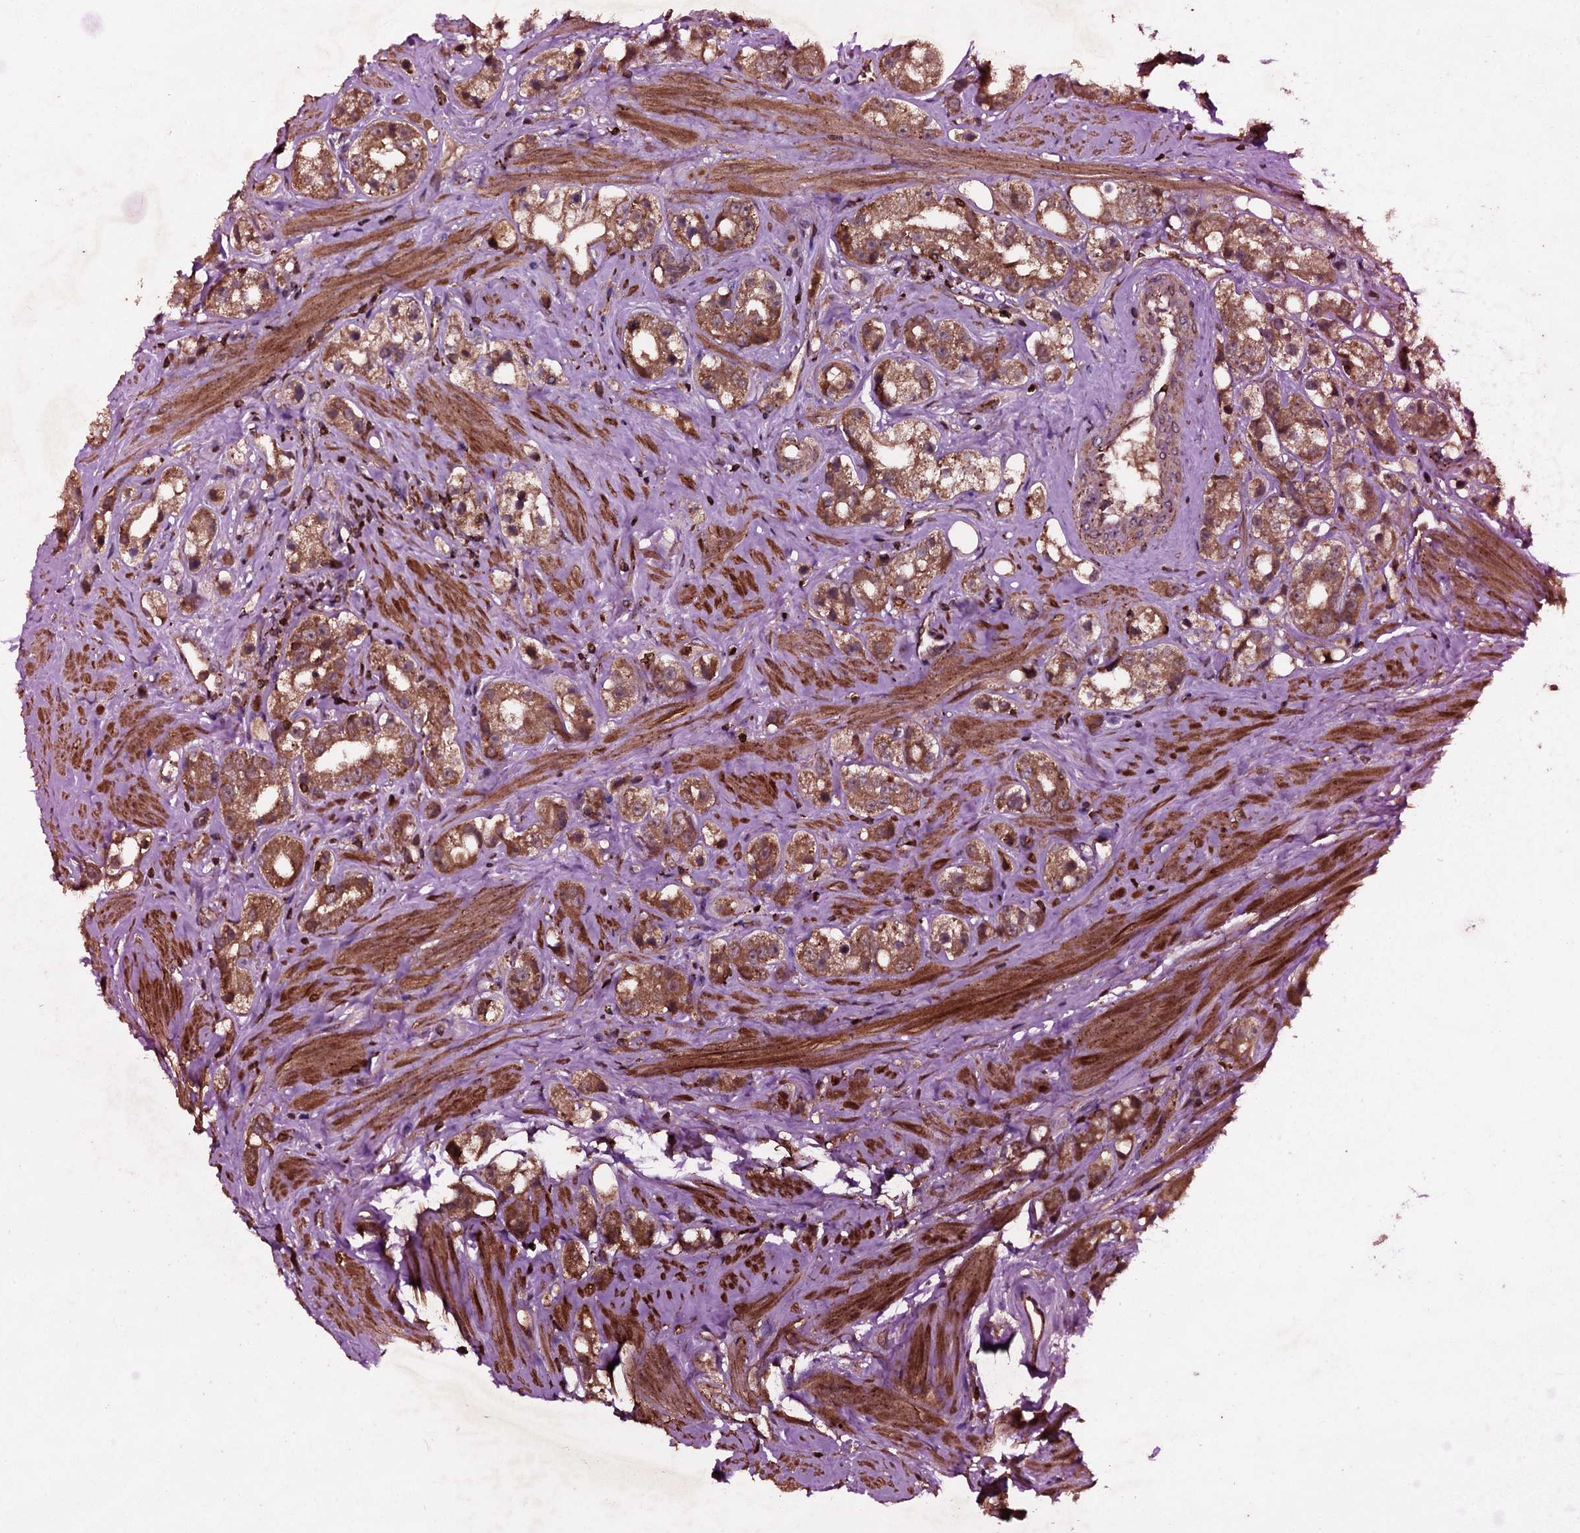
{"staining": {"intensity": "moderate", "quantity": ">75%", "location": "cytoplasmic/membranous"}, "tissue": "prostate cancer", "cell_type": "Tumor cells", "image_type": "cancer", "snomed": [{"axis": "morphology", "description": "Adenocarcinoma, NOS"}, {"axis": "topography", "description": "Prostate"}], "caption": "Protein staining shows moderate cytoplasmic/membranous positivity in about >75% of tumor cells in prostate cancer.", "gene": "ADGRG3", "patient": {"sex": "male", "age": 79}}